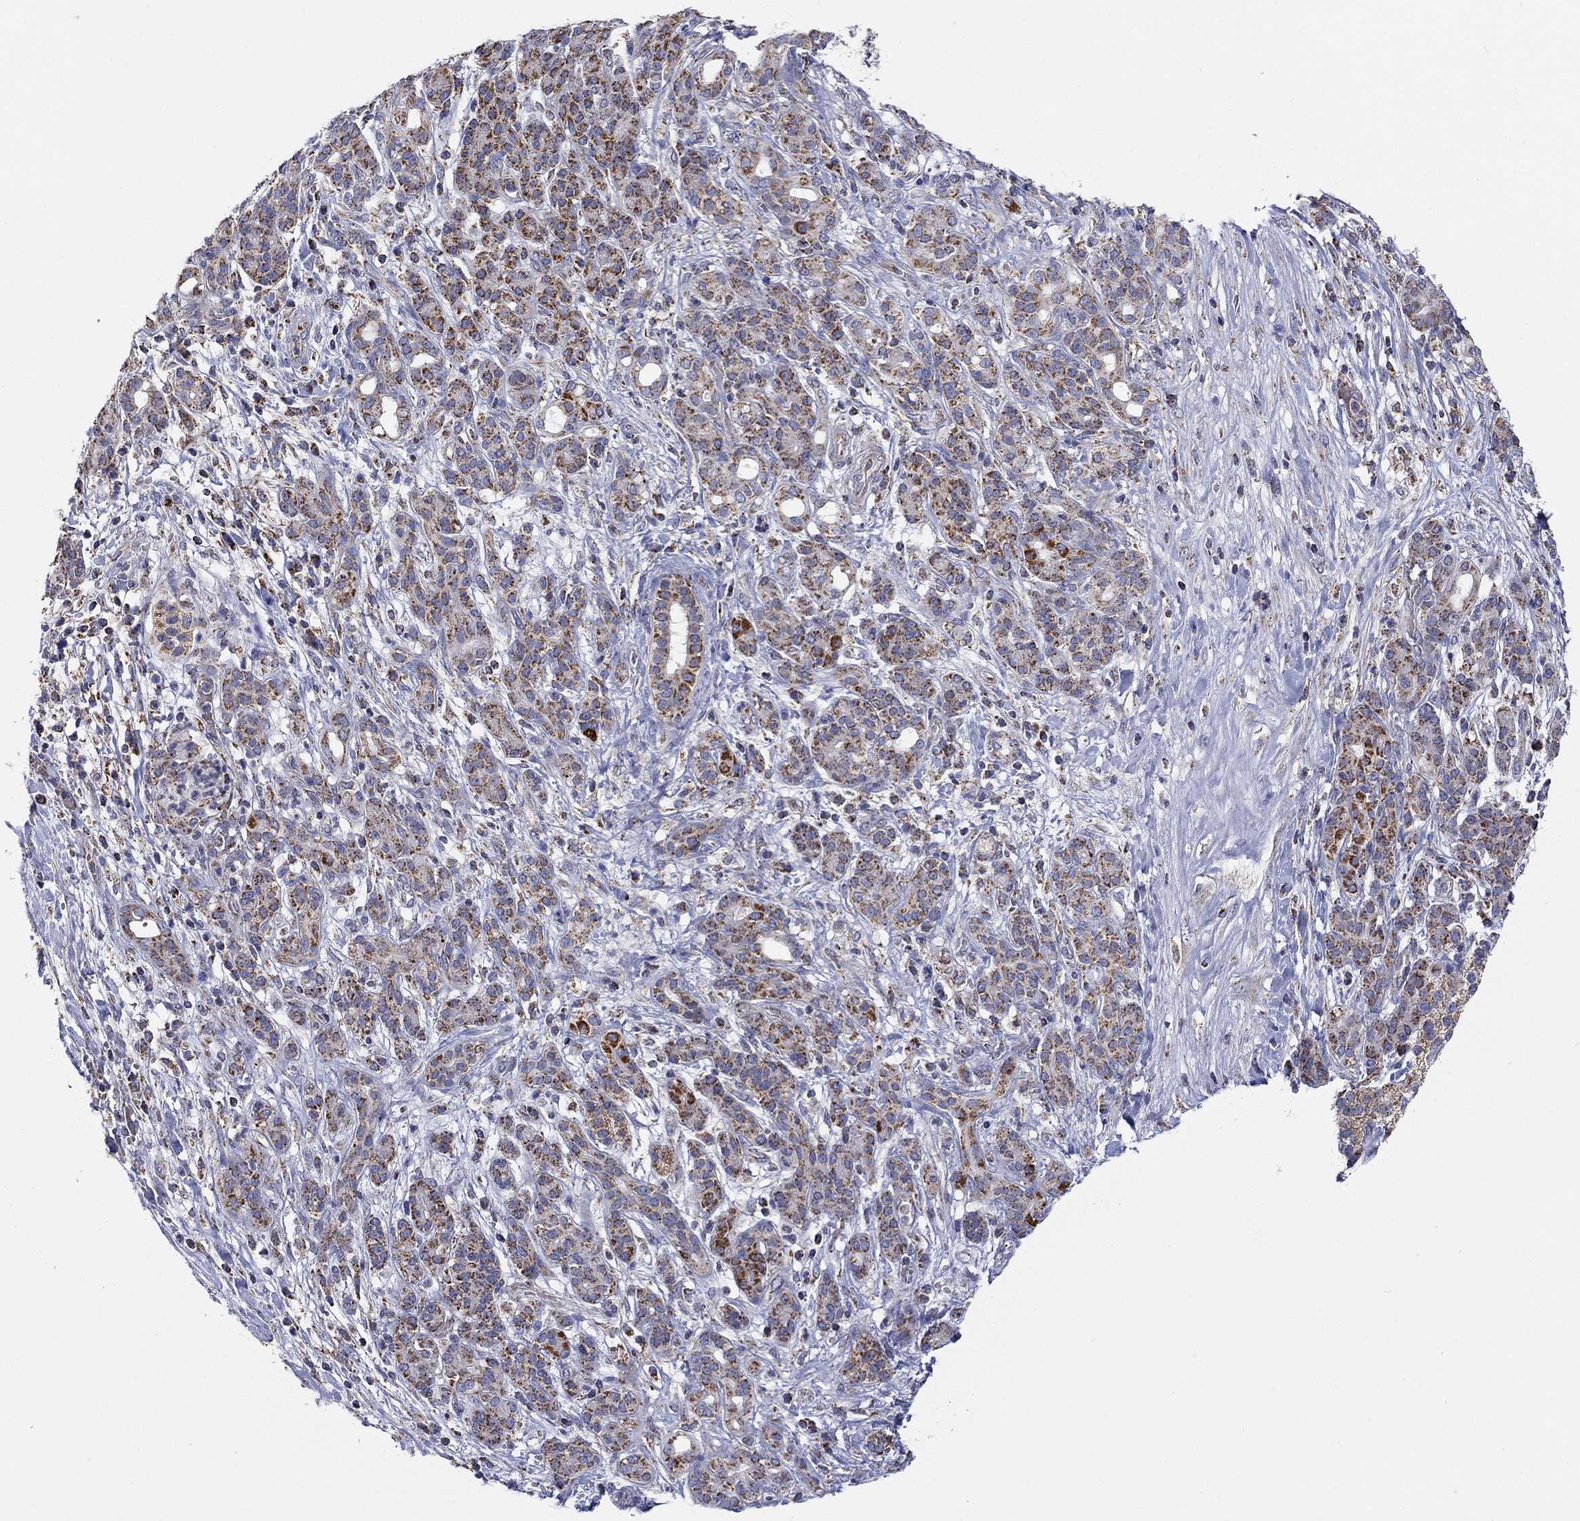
{"staining": {"intensity": "moderate", "quantity": ">75%", "location": "cytoplasmic/membranous"}, "tissue": "pancreatic cancer", "cell_type": "Tumor cells", "image_type": "cancer", "snomed": [{"axis": "morphology", "description": "Adenocarcinoma, NOS"}, {"axis": "topography", "description": "Pancreas"}], "caption": "This micrograph shows immunohistochemistry (IHC) staining of human pancreatic cancer, with medium moderate cytoplasmic/membranous expression in about >75% of tumor cells.", "gene": "HPS5", "patient": {"sex": "male", "age": 44}}